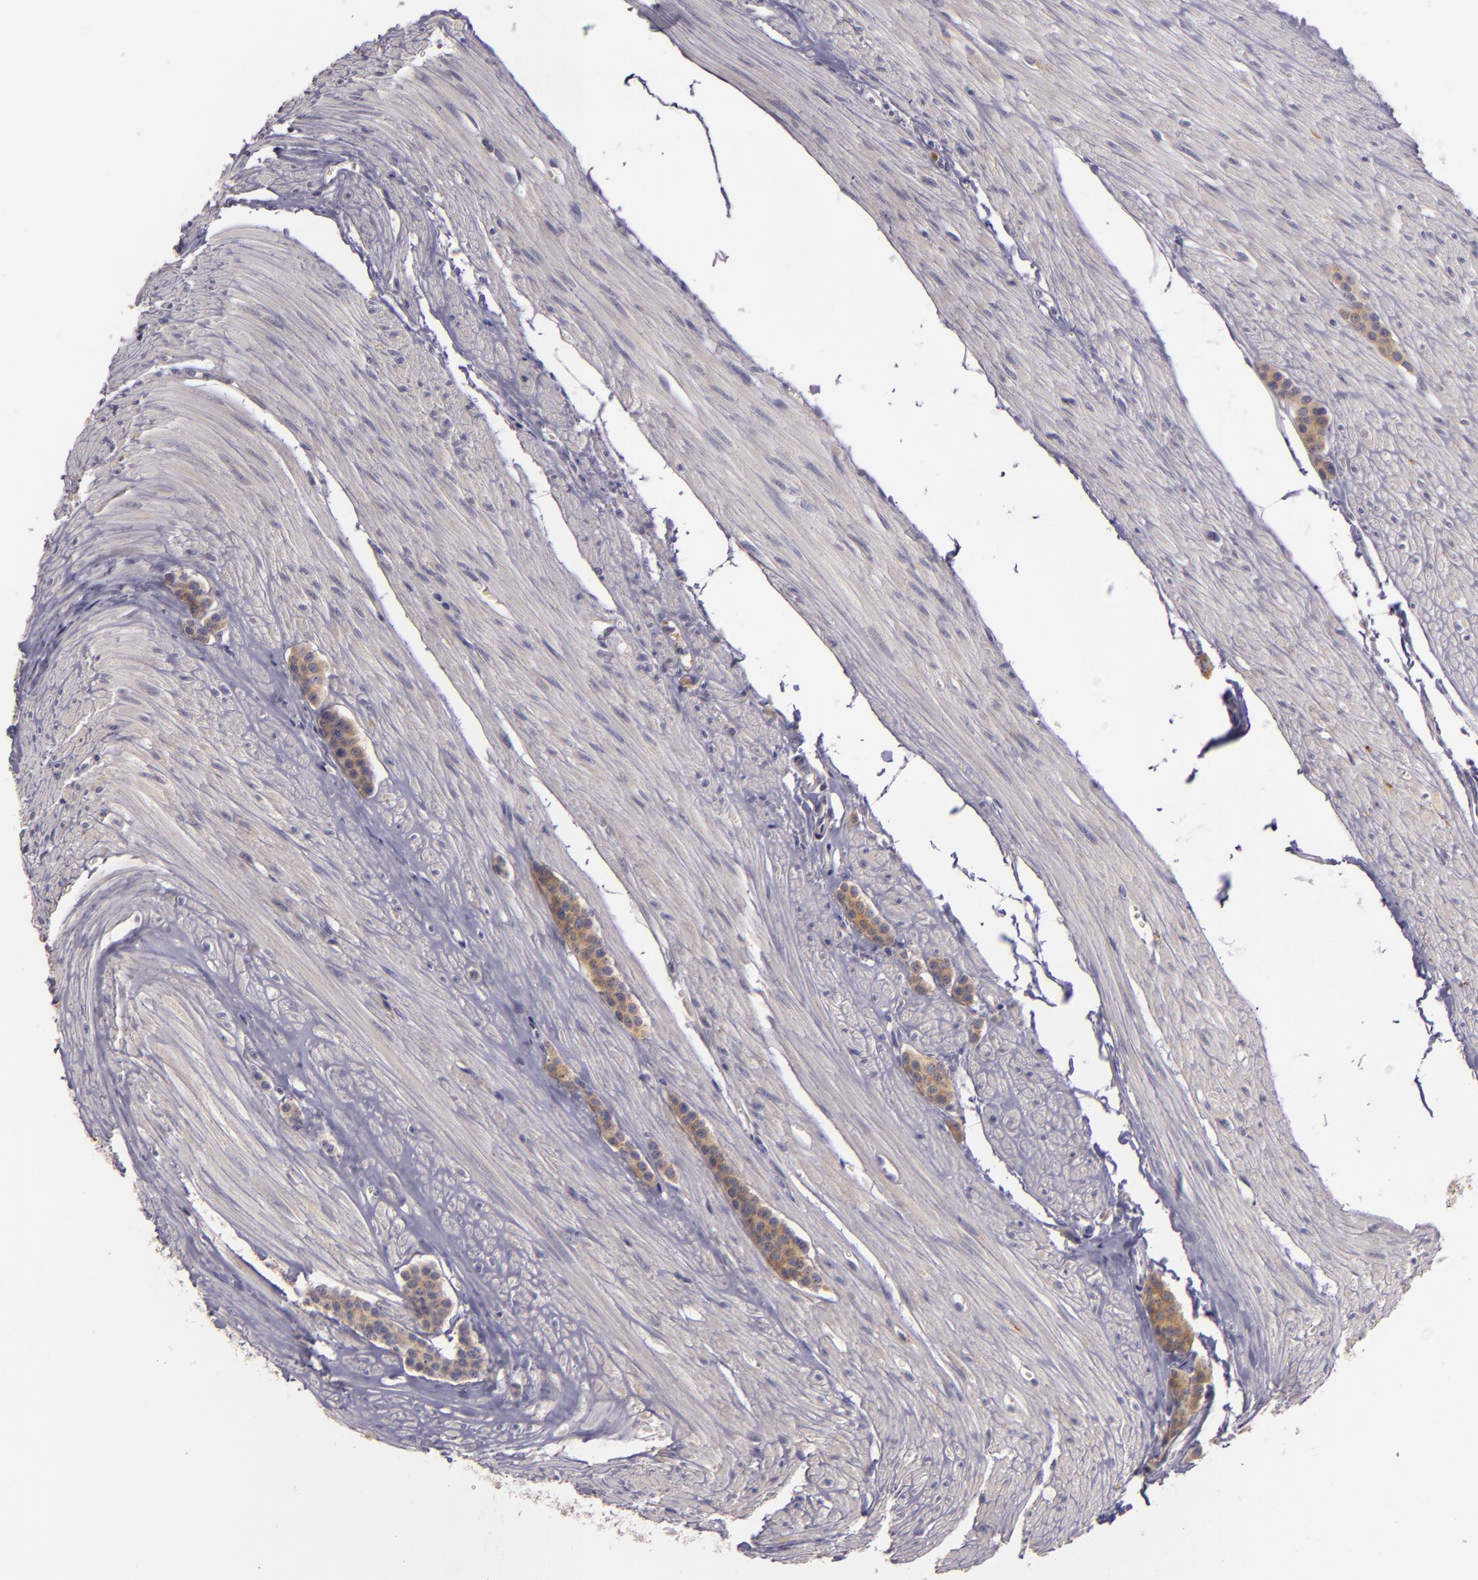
{"staining": {"intensity": "moderate", "quantity": "25%-75%", "location": "cytoplasmic/membranous"}, "tissue": "carcinoid", "cell_type": "Tumor cells", "image_type": "cancer", "snomed": [{"axis": "morphology", "description": "Carcinoid, malignant, NOS"}, {"axis": "topography", "description": "Small intestine"}], "caption": "This image reveals carcinoid stained with immunohistochemistry (IHC) to label a protein in brown. The cytoplasmic/membranous of tumor cells show moderate positivity for the protein. Nuclei are counter-stained blue.", "gene": "RALGAPA1", "patient": {"sex": "male", "age": 60}}